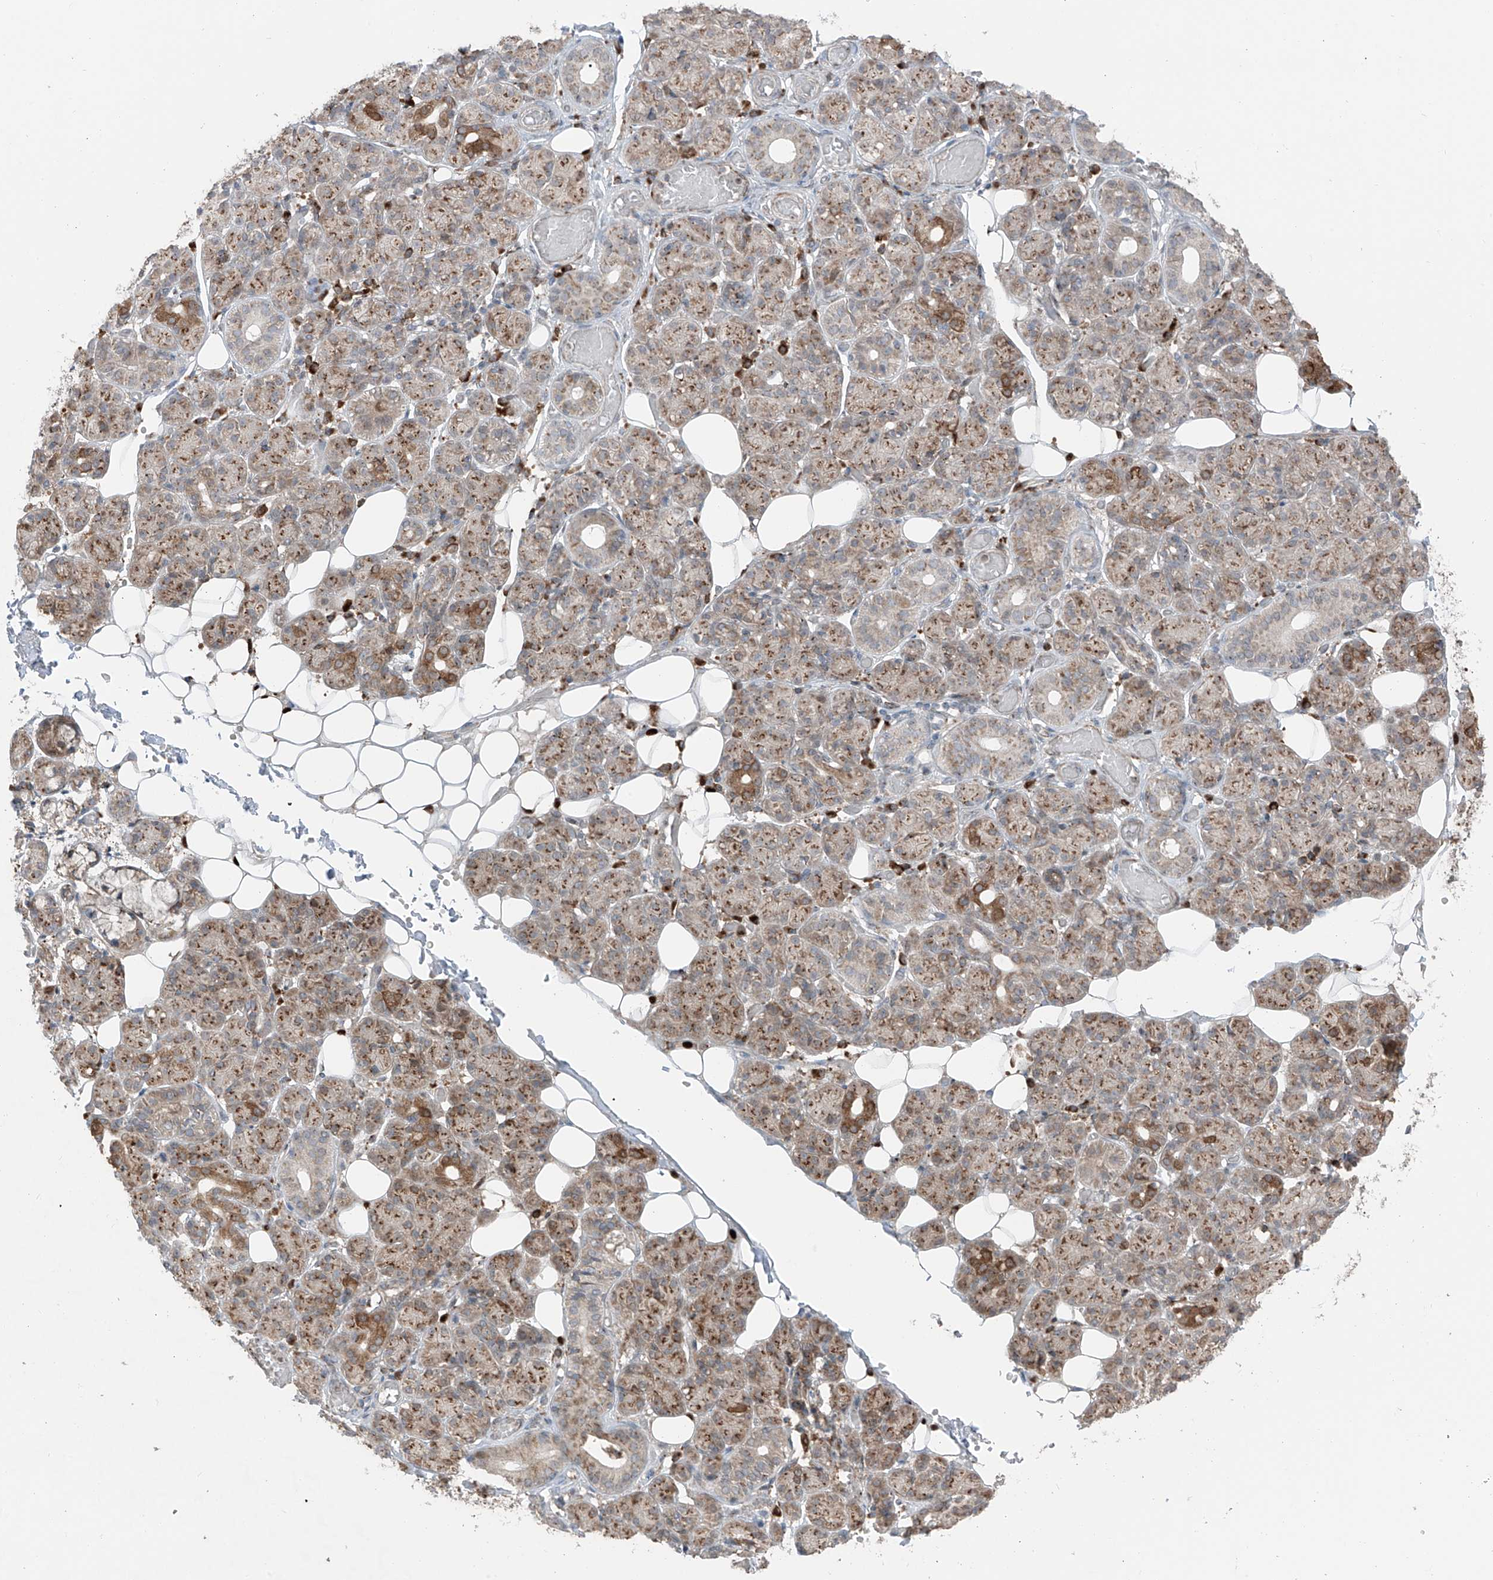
{"staining": {"intensity": "moderate", "quantity": ">75%", "location": "cytoplasmic/membranous"}, "tissue": "salivary gland", "cell_type": "Glandular cells", "image_type": "normal", "snomed": [{"axis": "morphology", "description": "Normal tissue, NOS"}, {"axis": "topography", "description": "Salivary gland"}], "caption": "This histopathology image demonstrates unremarkable salivary gland stained with immunohistochemistry to label a protein in brown. The cytoplasmic/membranous of glandular cells show moderate positivity for the protein. Nuclei are counter-stained blue.", "gene": "ERLEC1", "patient": {"sex": "male", "age": 63}}